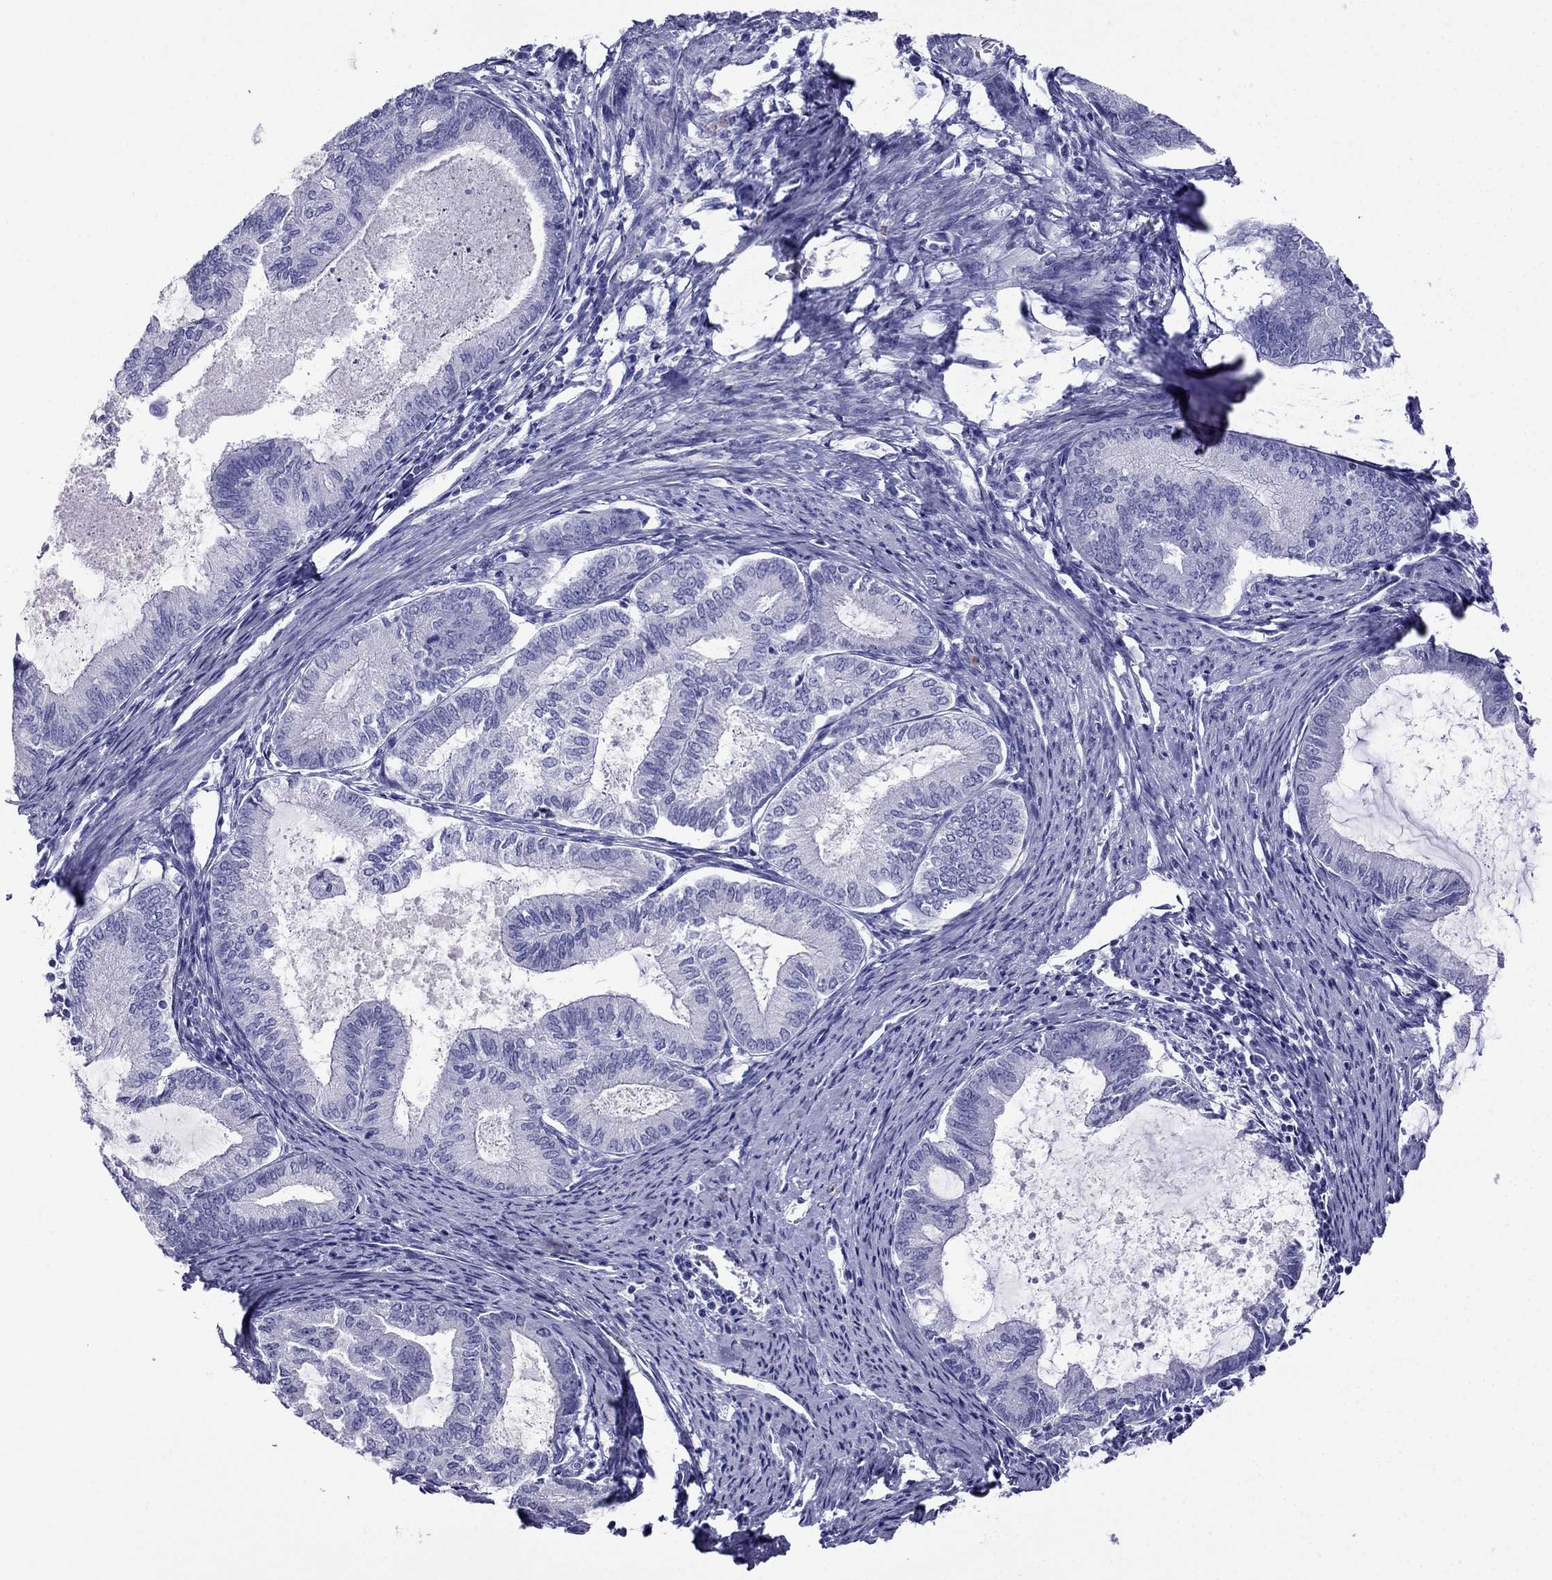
{"staining": {"intensity": "negative", "quantity": "none", "location": "none"}, "tissue": "endometrial cancer", "cell_type": "Tumor cells", "image_type": "cancer", "snomed": [{"axis": "morphology", "description": "Adenocarcinoma, NOS"}, {"axis": "topography", "description": "Endometrium"}], "caption": "IHC micrograph of neoplastic tissue: human endometrial cancer stained with DAB demonstrates no significant protein staining in tumor cells. (Stains: DAB (3,3'-diaminobenzidine) immunohistochemistry (IHC) with hematoxylin counter stain, Microscopy: brightfield microscopy at high magnification).", "gene": "ARR3", "patient": {"sex": "female", "age": 86}}